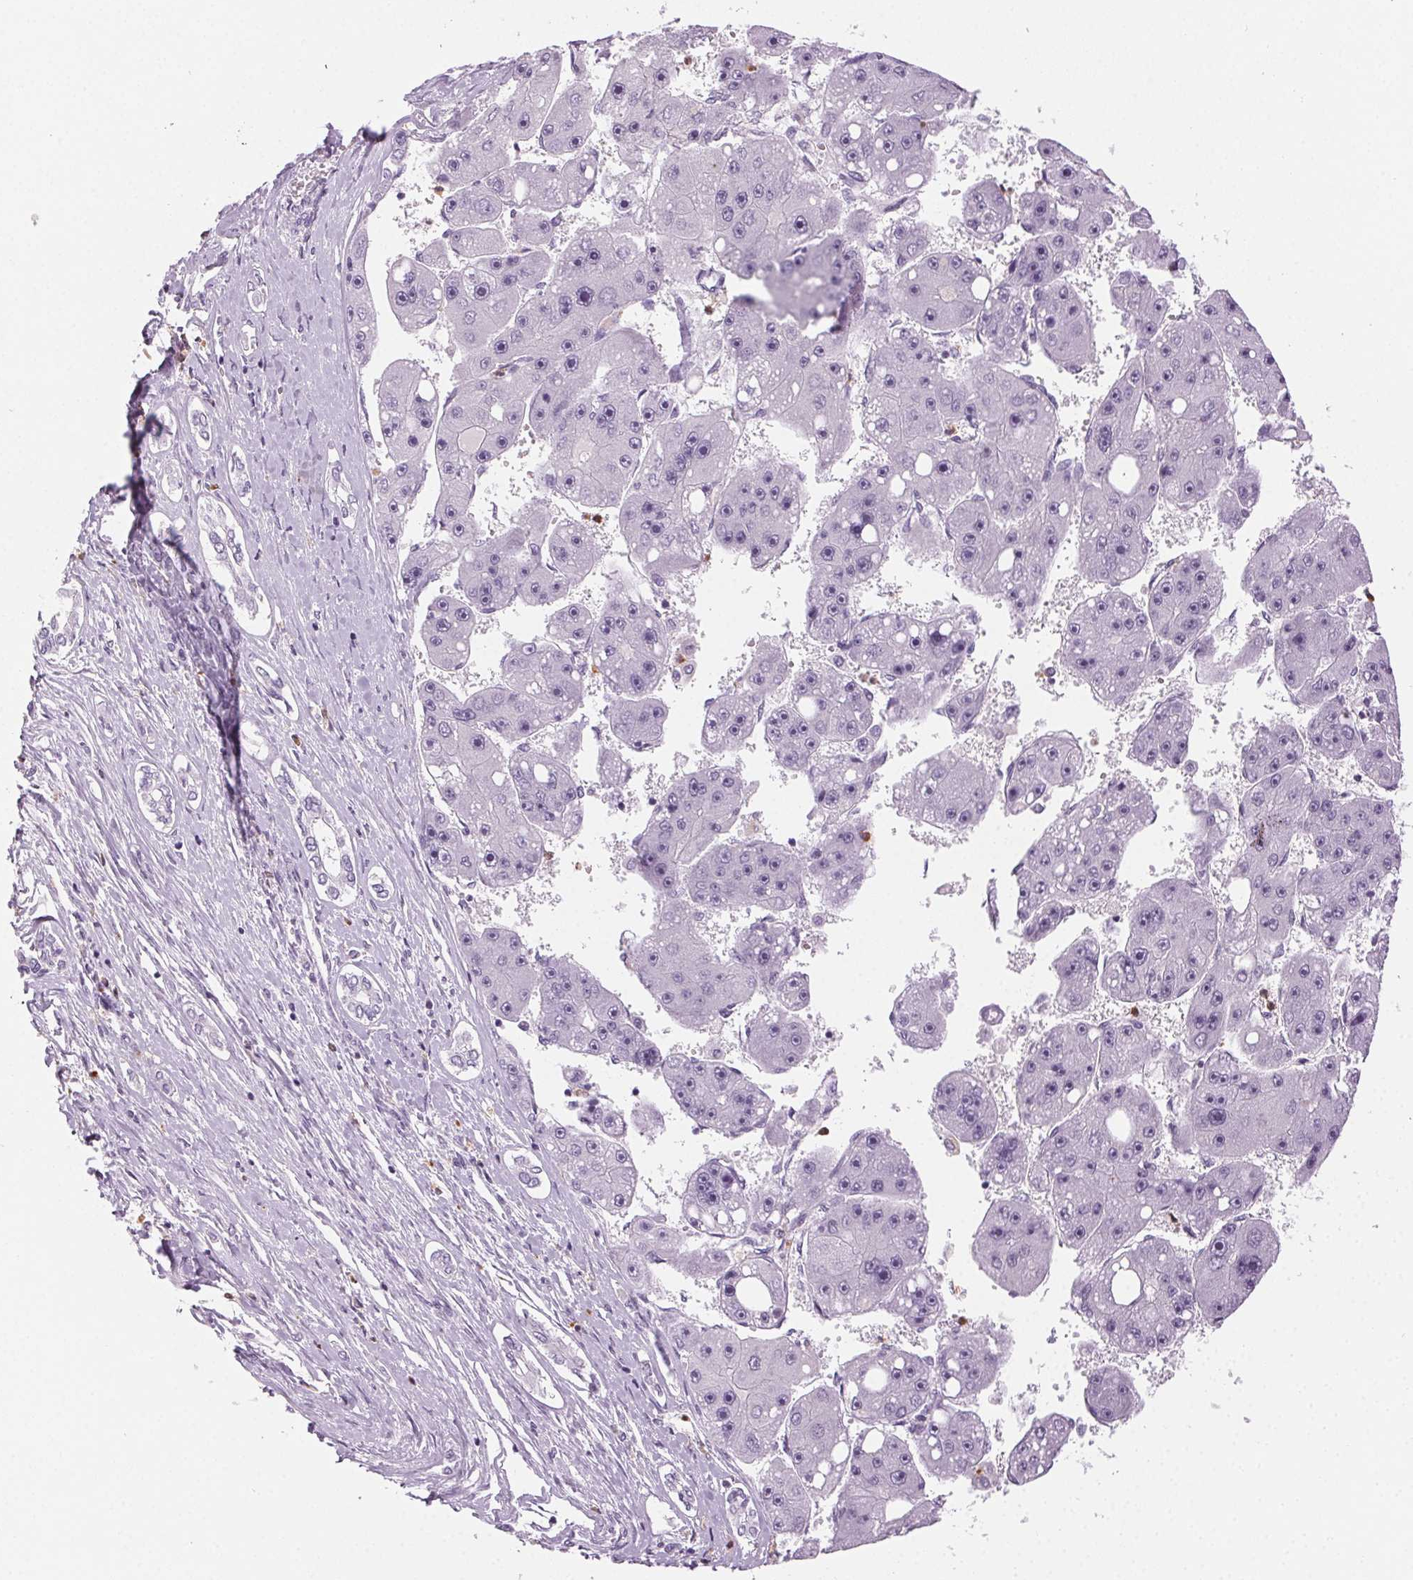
{"staining": {"intensity": "negative", "quantity": "none", "location": "none"}, "tissue": "liver cancer", "cell_type": "Tumor cells", "image_type": "cancer", "snomed": [{"axis": "morphology", "description": "Carcinoma, Hepatocellular, NOS"}, {"axis": "topography", "description": "Liver"}], "caption": "This is an immunohistochemistry micrograph of liver cancer (hepatocellular carcinoma). There is no staining in tumor cells.", "gene": "MPO", "patient": {"sex": "female", "age": 61}}